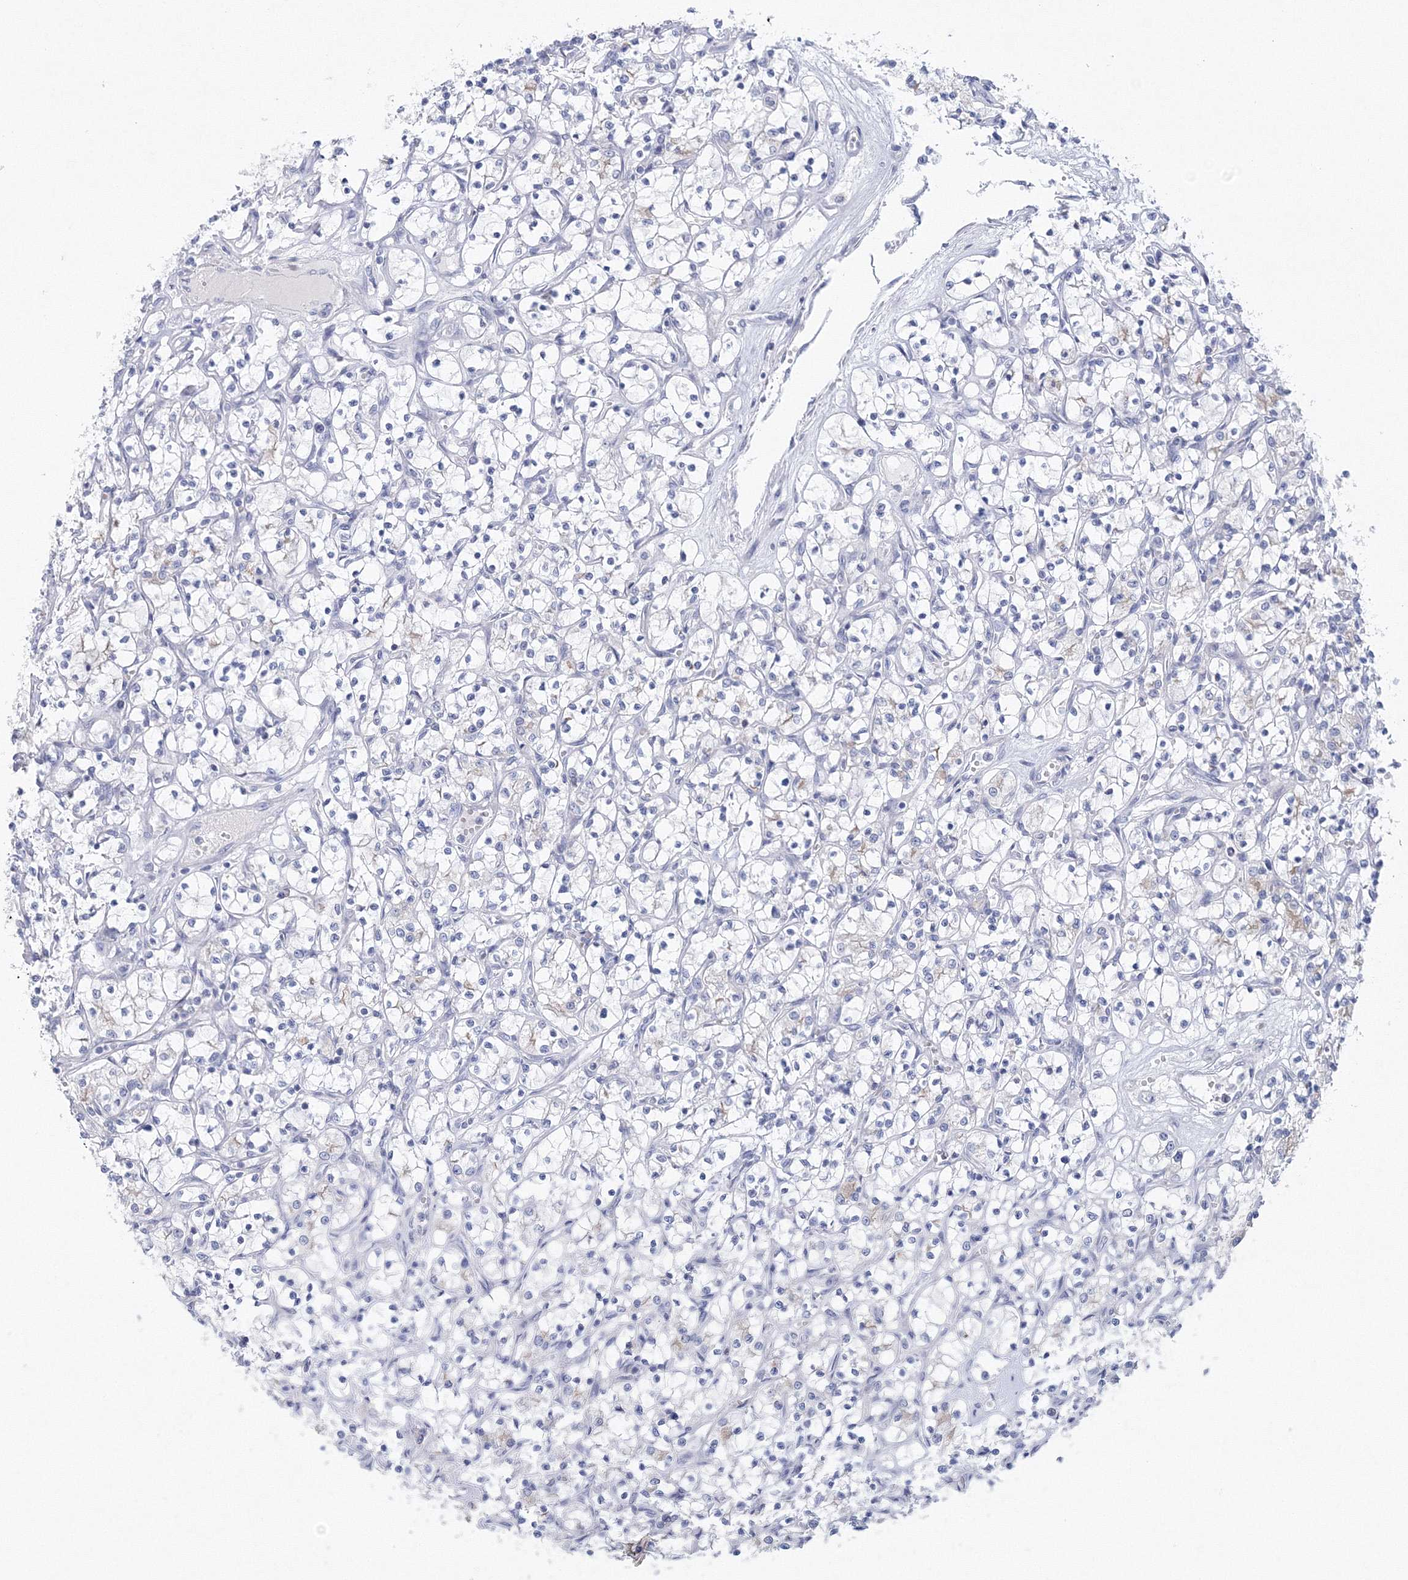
{"staining": {"intensity": "negative", "quantity": "none", "location": "none"}, "tissue": "renal cancer", "cell_type": "Tumor cells", "image_type": "cancer", "snomed": [{"axis": "morphology", "description": "Adenocarcinoma, NOS"}, {"axis": "topography", "description": "Kidney"}], "caption": "Immunohistochemistry (IHC) of human renal cancer shows no staining in tumor cells. (Immunohistochemistry, brightfield microscopy, high magnification).", "gene": "NIPAL1", "patient": {"sex": "female", "age": 69}}